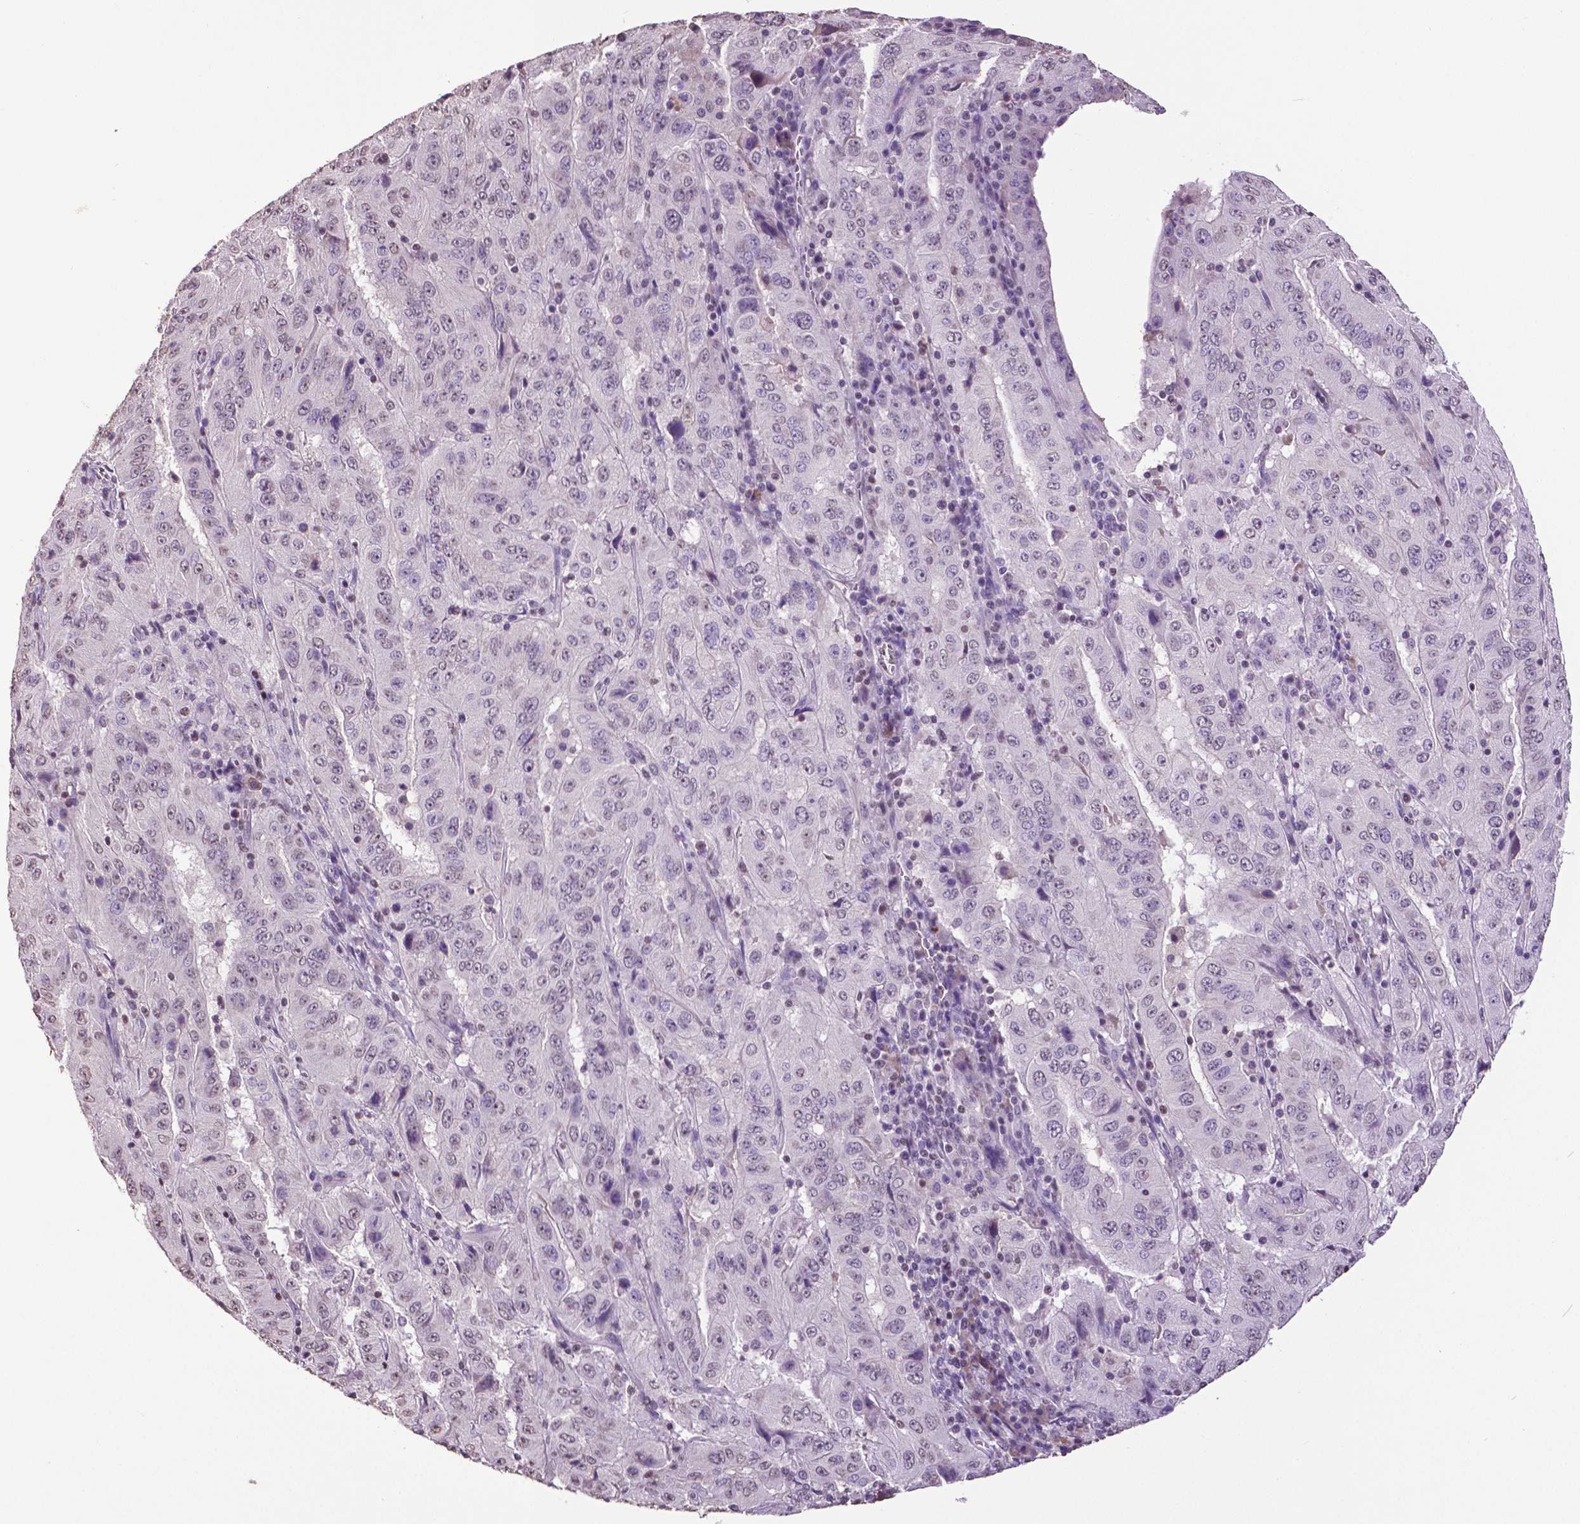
{"staining": {"intensity": "negative", "quantity": "none", "location": "none"}, "tissue": "pancreatic cancer", "cell_type": "Tumor cells", "image_type": "cancer", "snomed": [{"axis": "morphology", "description": "Adenocarcinoma, NOS"}, {"axis": "topography", "description": "Pancreas"}], "caption": "Immunohistochemical staining of adenocarcinoma (pancreatic) reveals no significant positivity in tumor cells.", "gene": "RUNX3", "patient": {"sex": "male", "age": 63}}